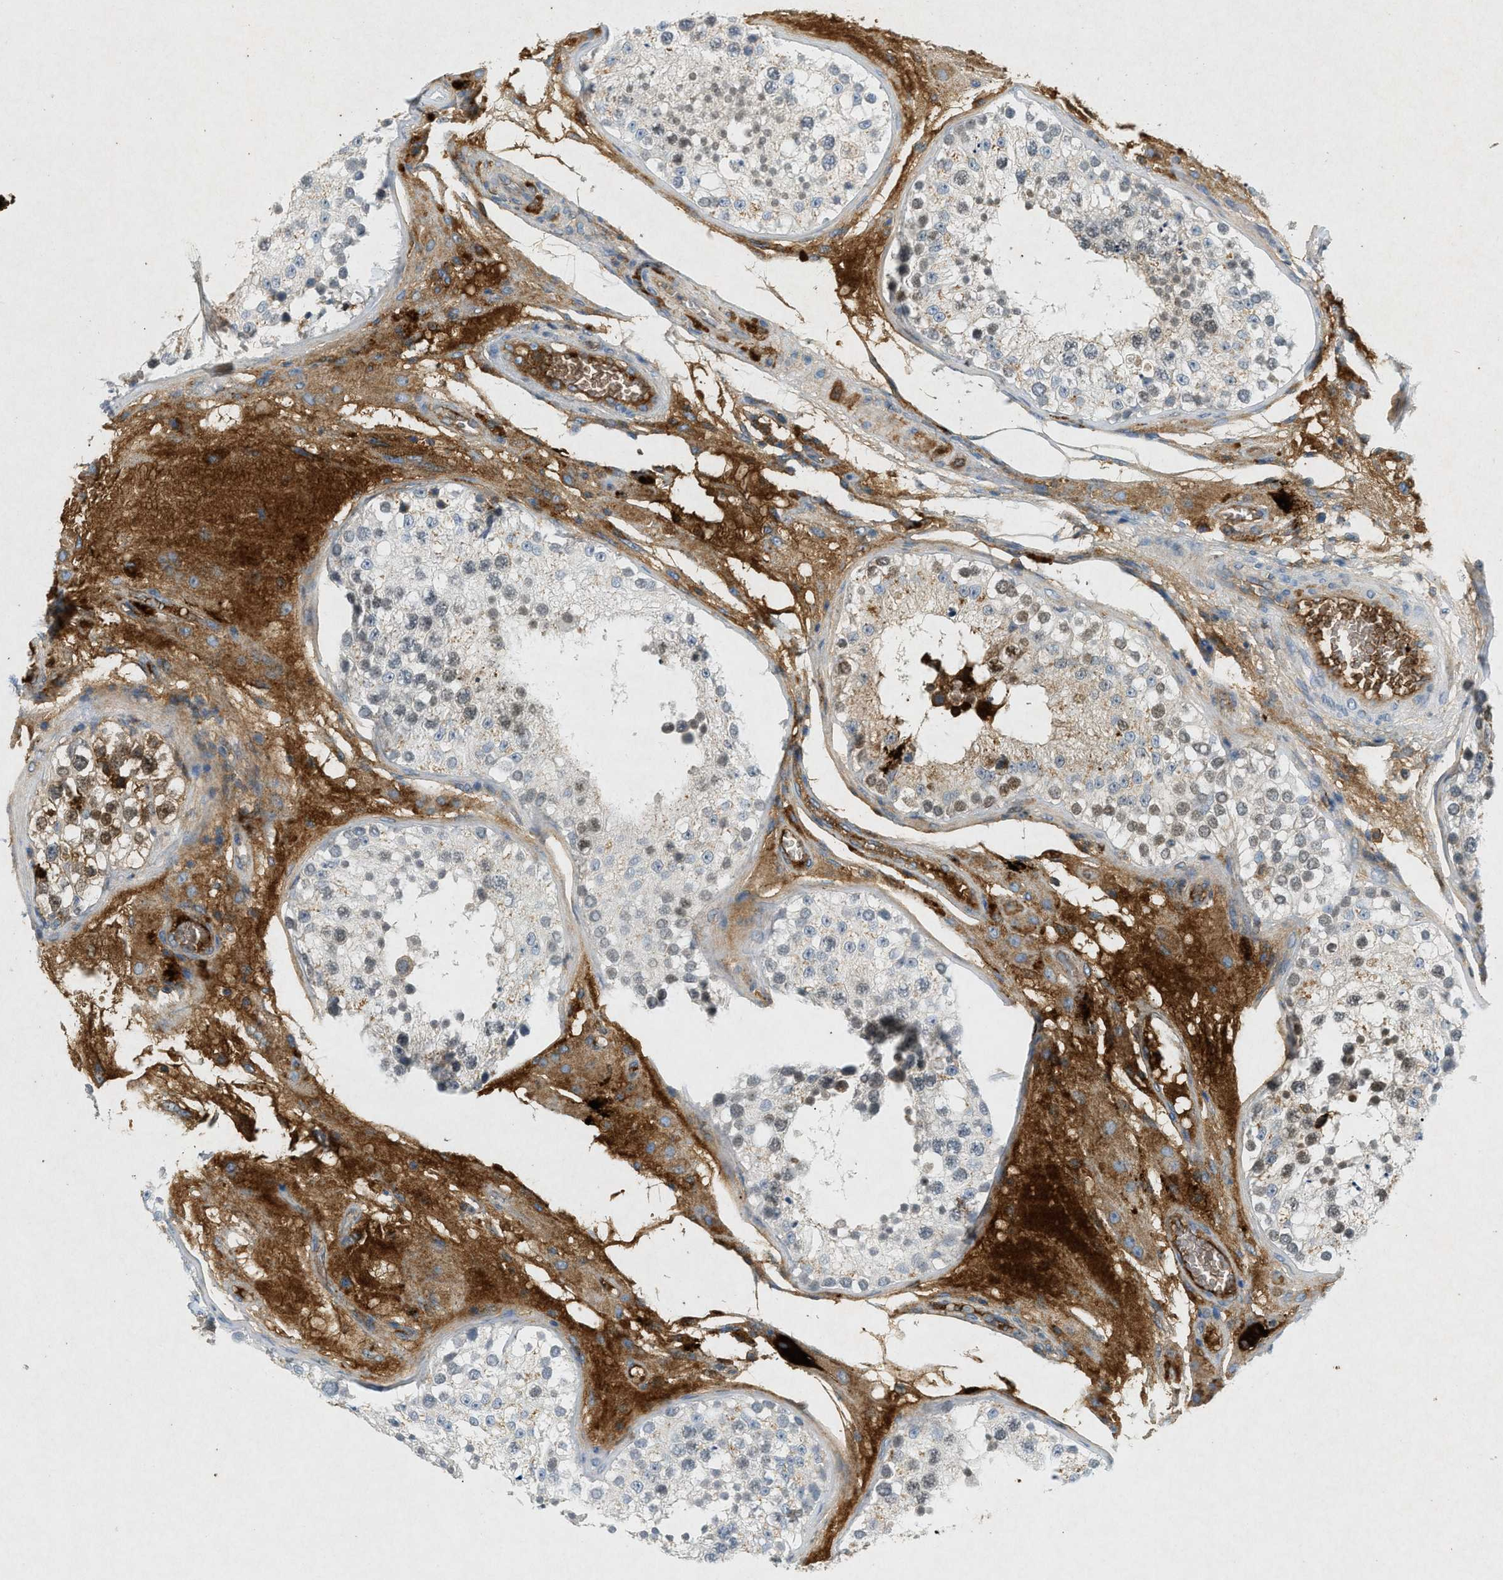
{"staining": {"intensity": "weak", "quantity": "25%-75%", "location": "cytoplasmic/membranous,nuclear"}, "tissue": "testis", "cell_type": "Cells in seminiferous ducts", "image_type": "normal", "snomed": [{"axis": "morphology", "description": "Normal tissue, NOS"}, {"axis": "topography", "description": "Testis"}], "caption": "Immunohistochemistry (IHC) (DAB (3,3'-diaminobenzidine)) staining of unremarkable human testis reveals weak cytoplasmic/membranous,nuclear protein staining in approximately 25%-75% of cells in seminiferous ducts. (brown staining indicates protein expression, while blue staining denotes nuclei).", "gene": "F2", "patient": {"sex": "male", "age": 26}}